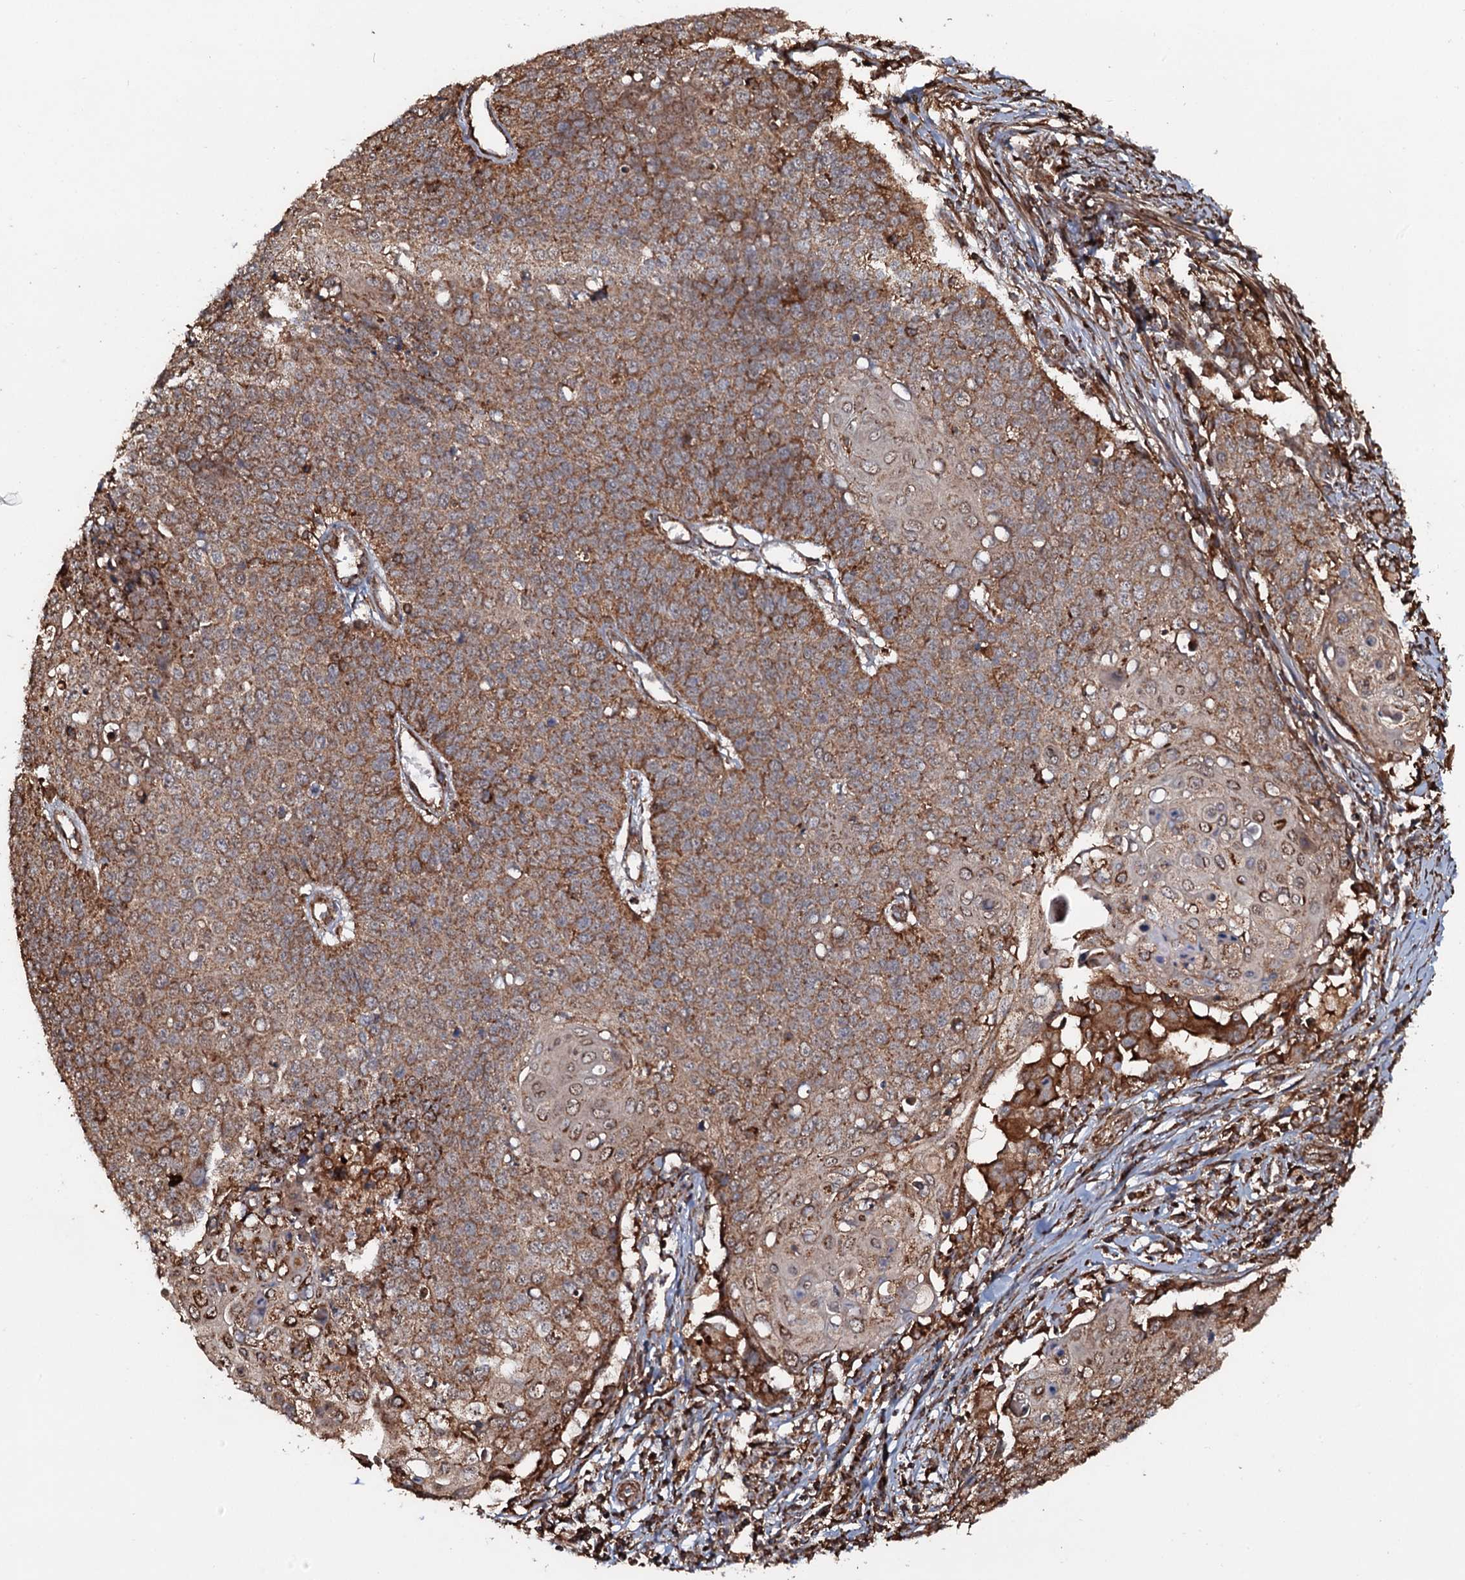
{"staining": {"intensity": "moderate", "quantity": ">75%", "location": "cytoplasmic/membranous"}, "tissue": "cervical cancer", "cell_type": "Tumor cells", "image_type": "cancer", "snomed": [{"axis": "morphology", "description": "Squamous cell carcinoma, NOS"}, {"axis": "topography", "description": "Cervix"}], "caption": "An image showing moderate cytoplasmic/membranous expression in approximately >75% of tumor cells in cervical cancer, as visualized by brown immunohistochemical staining.", "gene": "VWA8", "patient": {"sex": "female", "age": 39}}